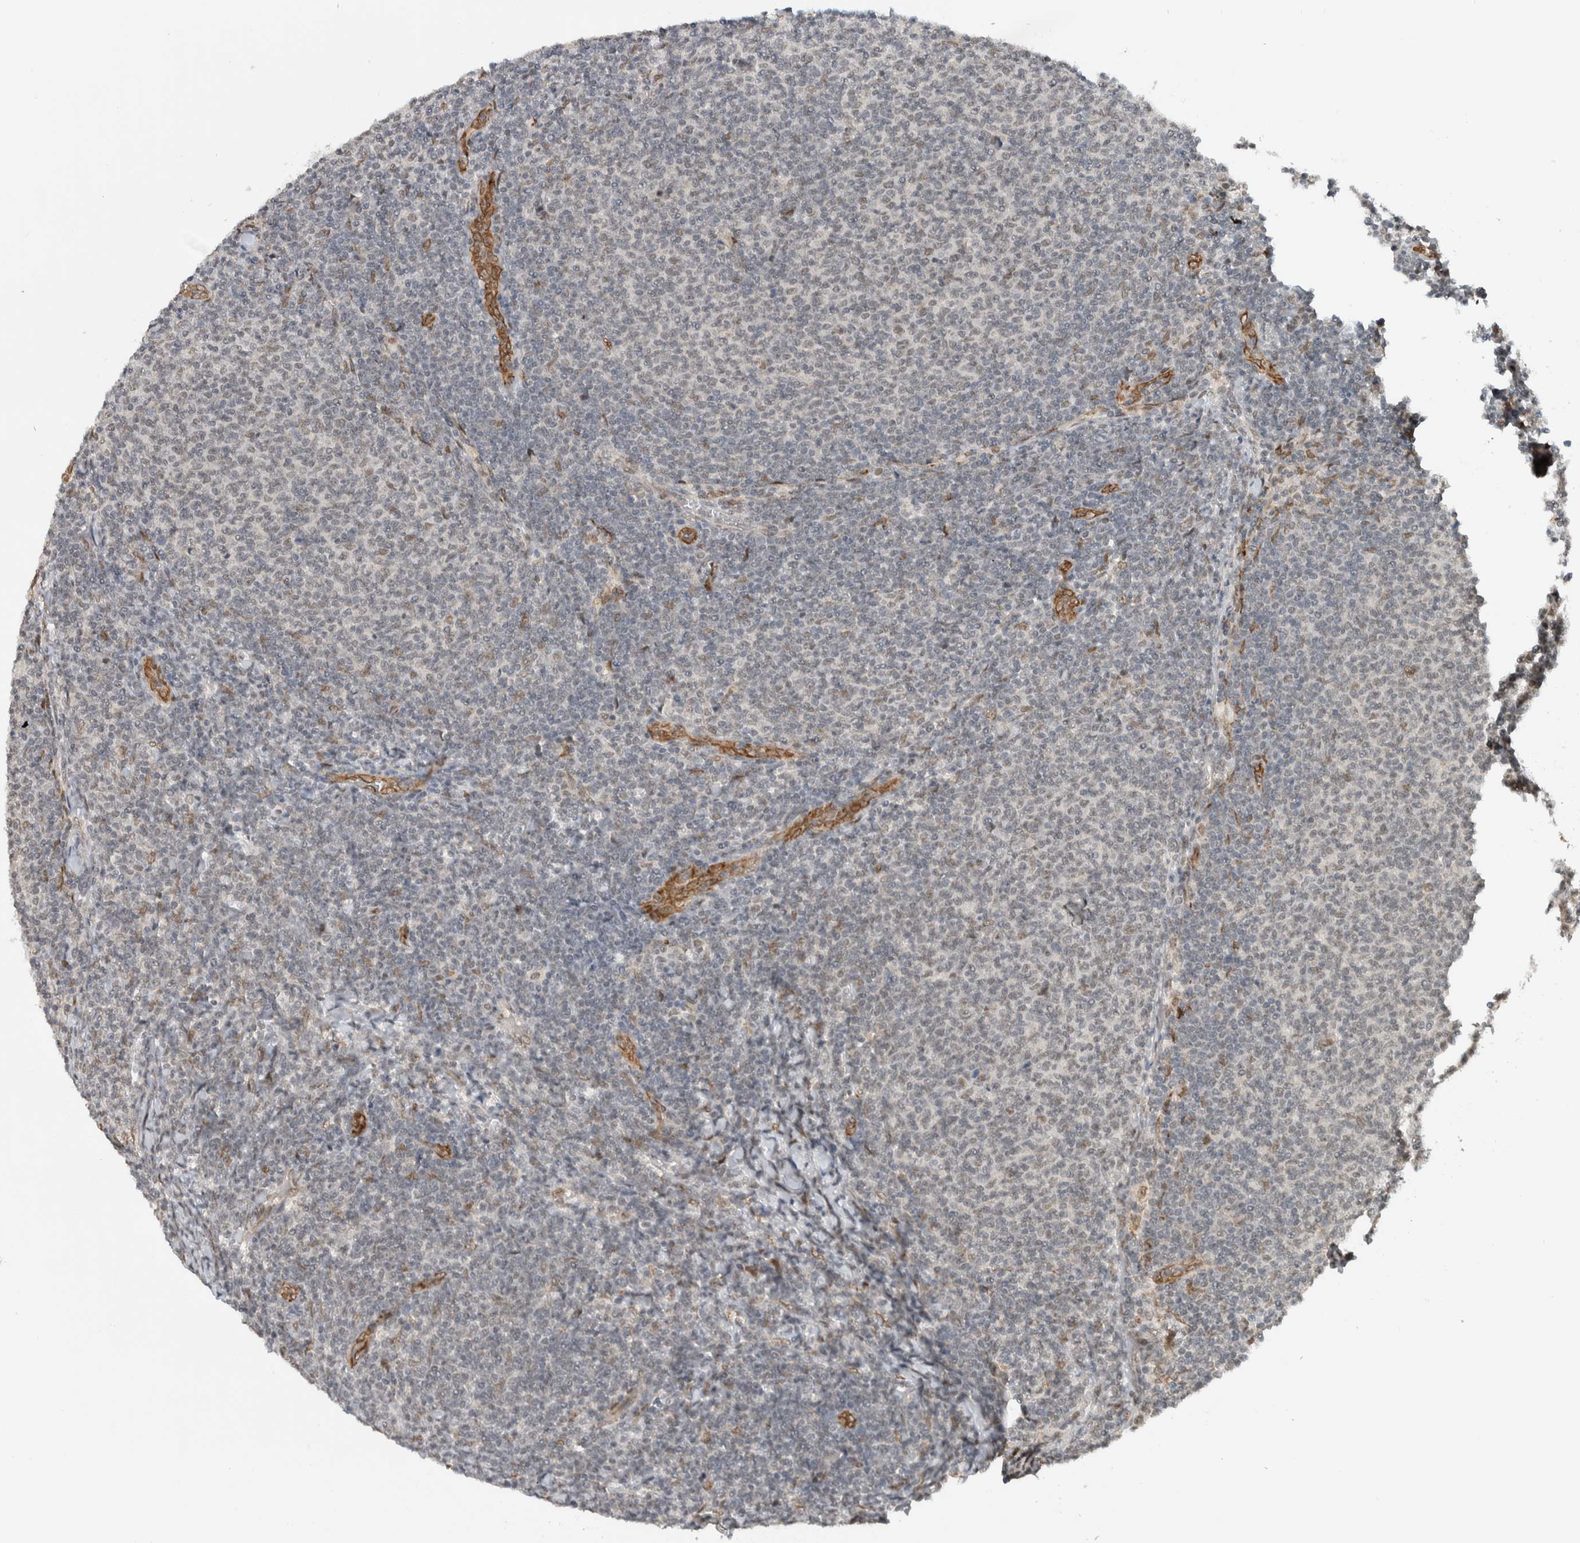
{"staining": {"intensity": "weak", "quantity": "<25%", "location": "nuclear"}, "tissue": "lymphoma", "cell_type": "Tumor cells", "image_type": "cancer", "snomed": [{"axis": "morphology", "description": "Malignant lymphoma, non-Hodgkin's type, Low grade"}, {"axis": "topography", "description": "Lymph node"}], "caption": "An immunohistochemistry micrograph of lymphoma is shown. There is no staining in tumor cells of lymphoma.", "gene": "TNRC18", "patient": {"sex": "male", "age": 66}}